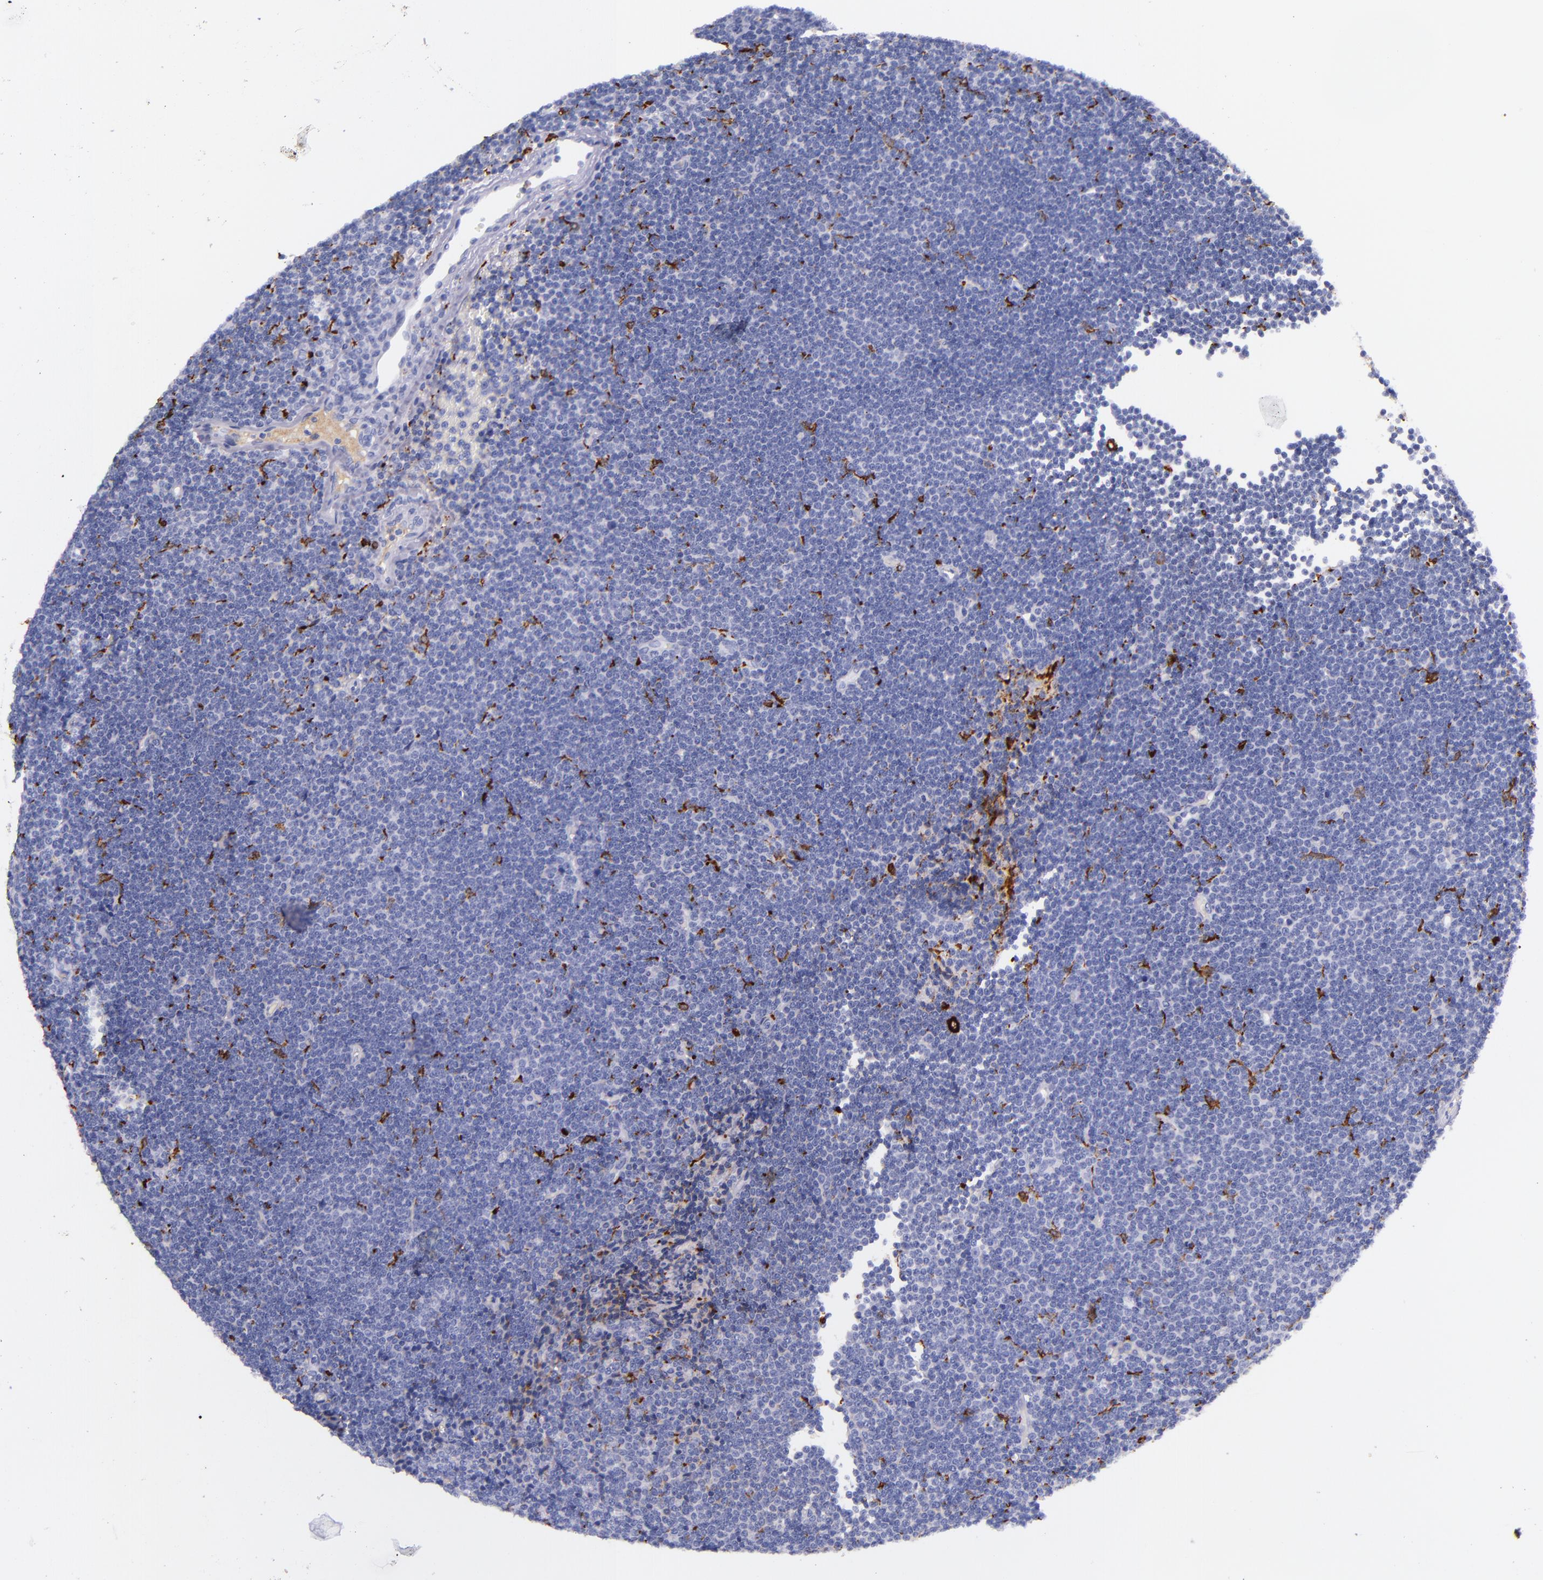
{"staining": {"intensity": "negative", "quantity": "none", "location": "none"}, "tissue": "lymphoma", "cell_type": "Tumor cells", "image_type": "cancer", "snomed": [{"axis": "morphology", "description": "Malignant lymphoma, non-Hodgkin's type, Low grade"}, {"axis": "topography", "description": "Lymph node"}], "caption": "IHC of human malignant lymphoma, non-Hodgkin's type (low-grade) displays no expression in tumor cells. Nuclei are stained in blue.", "gene": "CD163", "patient": {"sex": "female", "age": 73}}